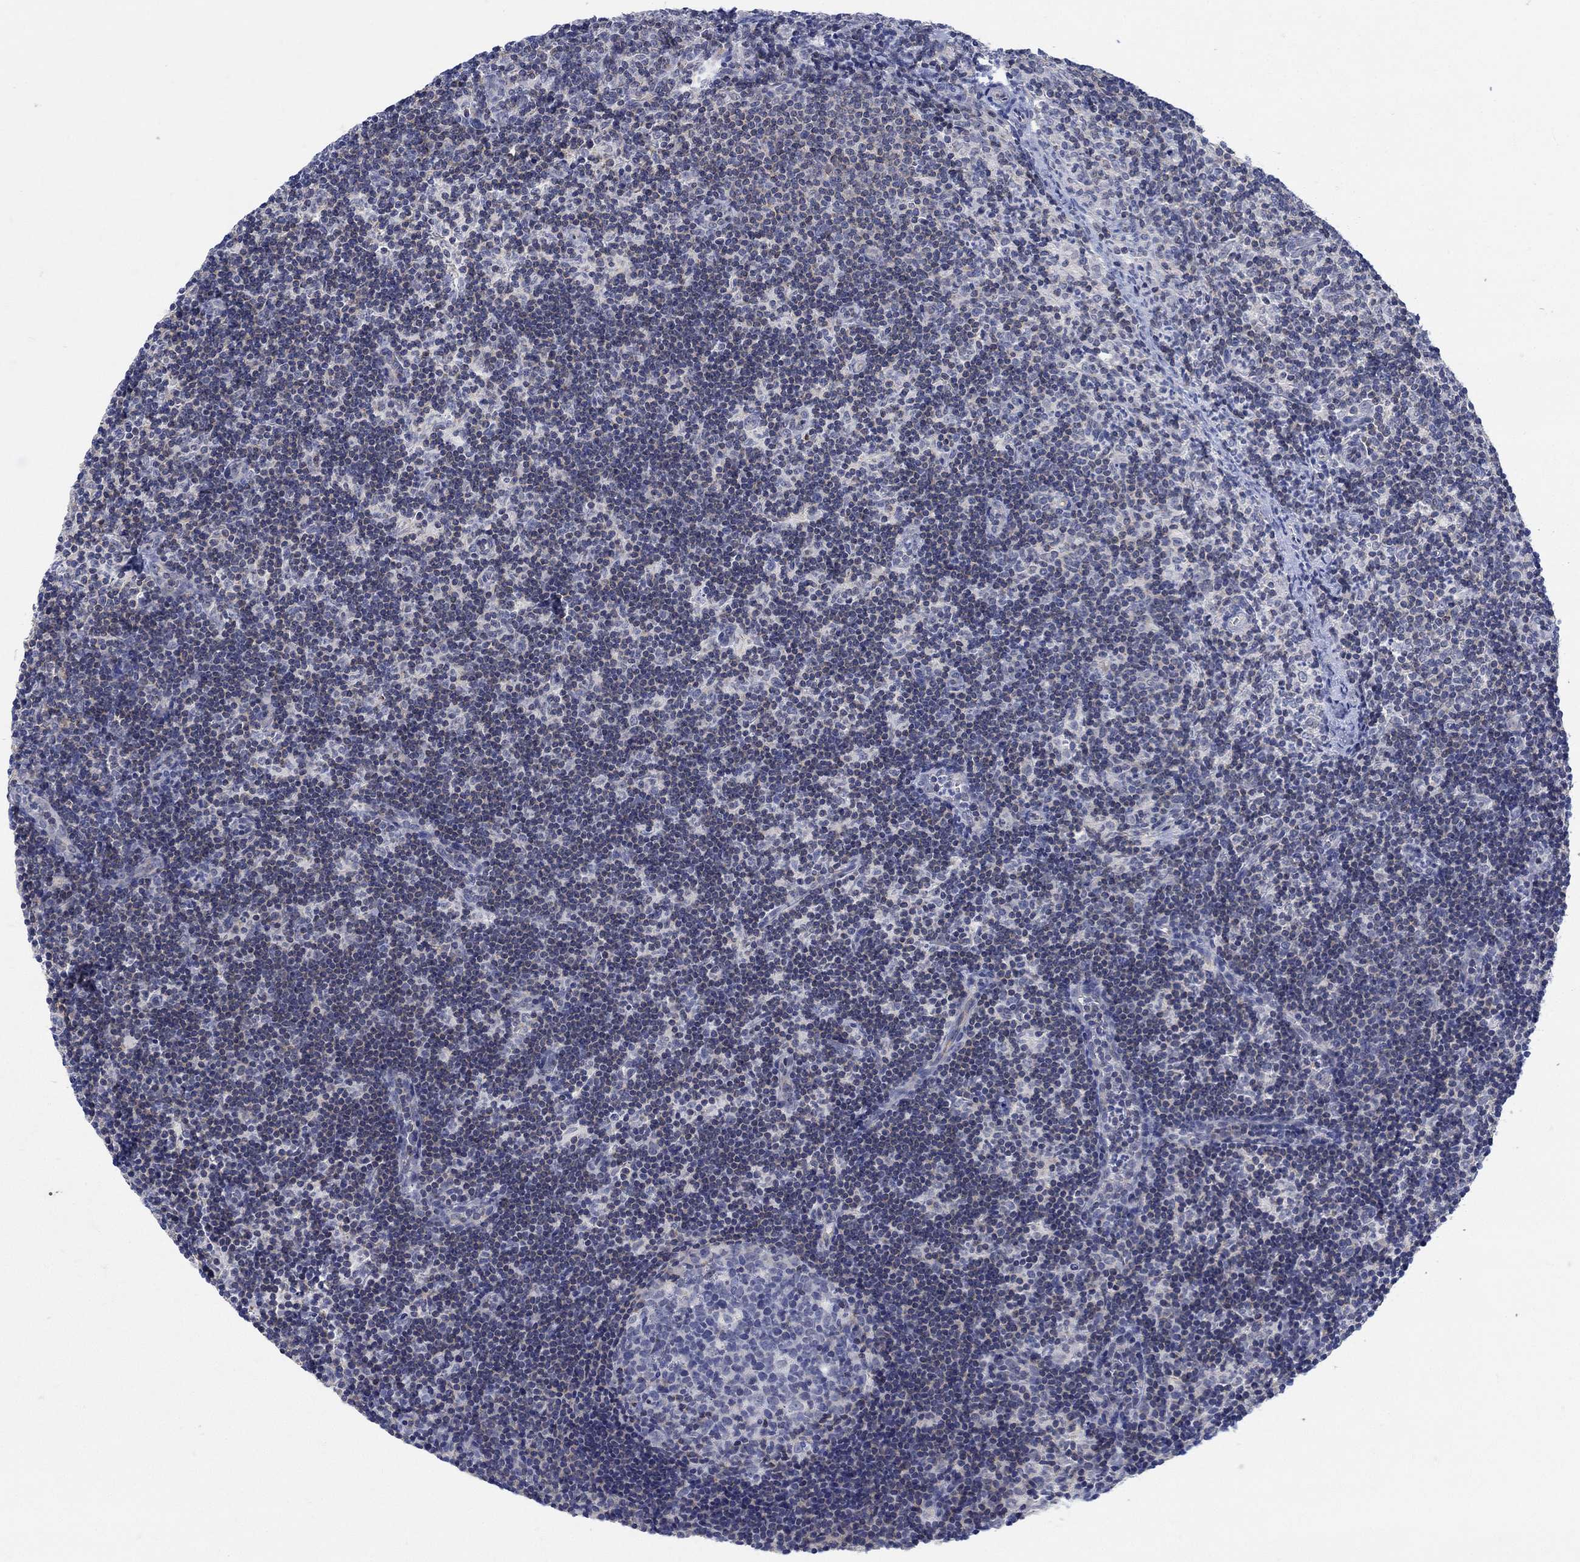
{"staining": {"intensity": "negative", "quantity": "none", "location": "none"}, "tissue": "lymph node", "cell_type": "Germinal center cells", "image_type": "normal", "snomed": [{"axis": "morphology", "description": "Normal tissue, NOS"}, {"axis": "topography", "description": "Lymph node"}], "caption": "IHC image of benign lymph node: human lymph node stained with DAB demonstrates no significant protein positivity in germinal center cells.", "gene": "PHF21B", "patient": {"sex": "female", "age": 34}}